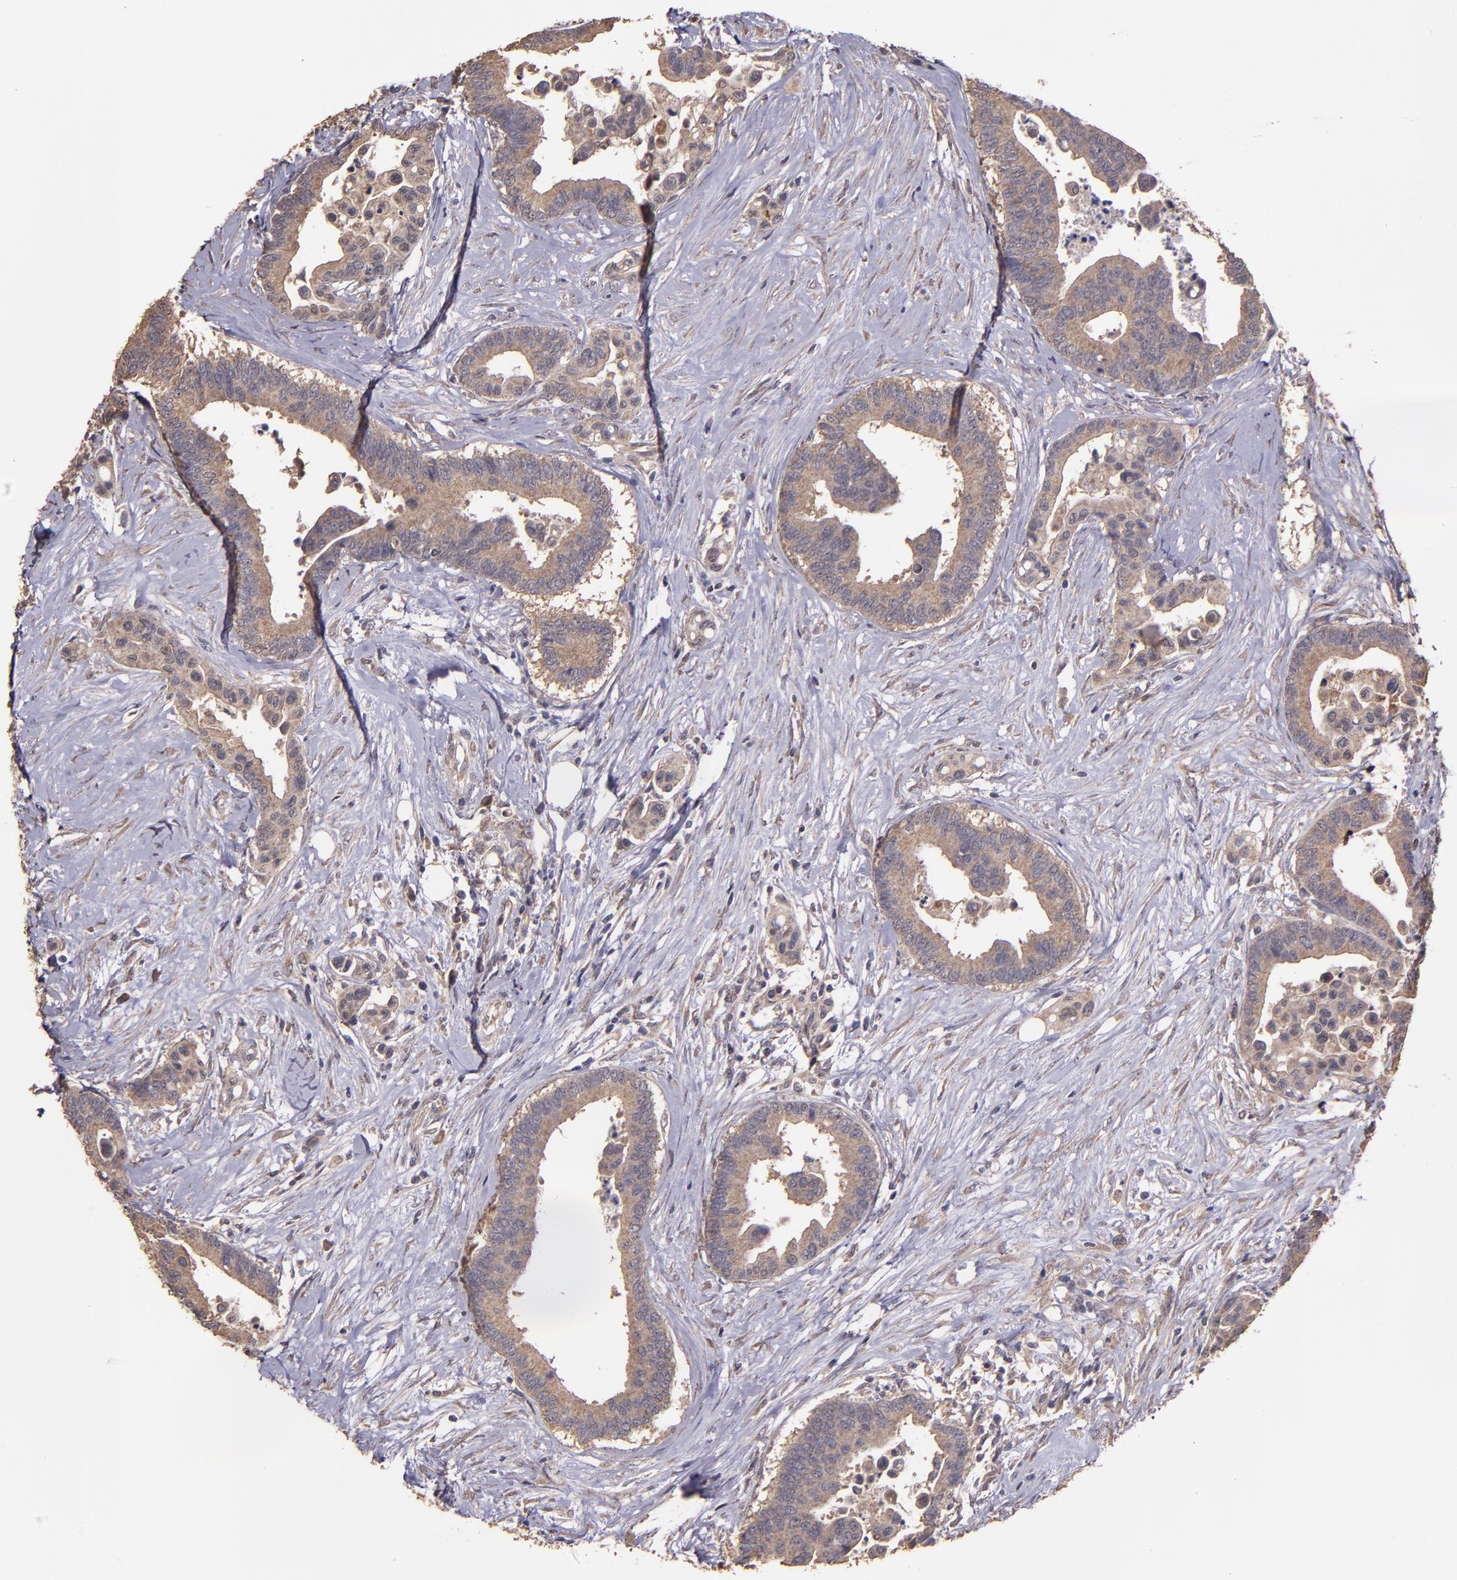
{"staining": {"intensity": "moderate", "quantity": ">75%", "location": "cytoplasmic/membranous"}, "tissue": "colorectal cancer", "cell_type": "Tumor cells", "image_type": "cancer", "snomed": [{"axis": "morphology", "description": "Adenocarcinoma, NOS"}, {"axis": "topography", "description": "Colon"}], "caption": "About >75% of tumor cells in human colorectal adenocarcinoma reveal moderate cytoplasmic/membranous protein expression as visualized by brown immunohistochemical staining.", "gene": "HECTD1", "patient": {"sex": "male", "age": 82}}